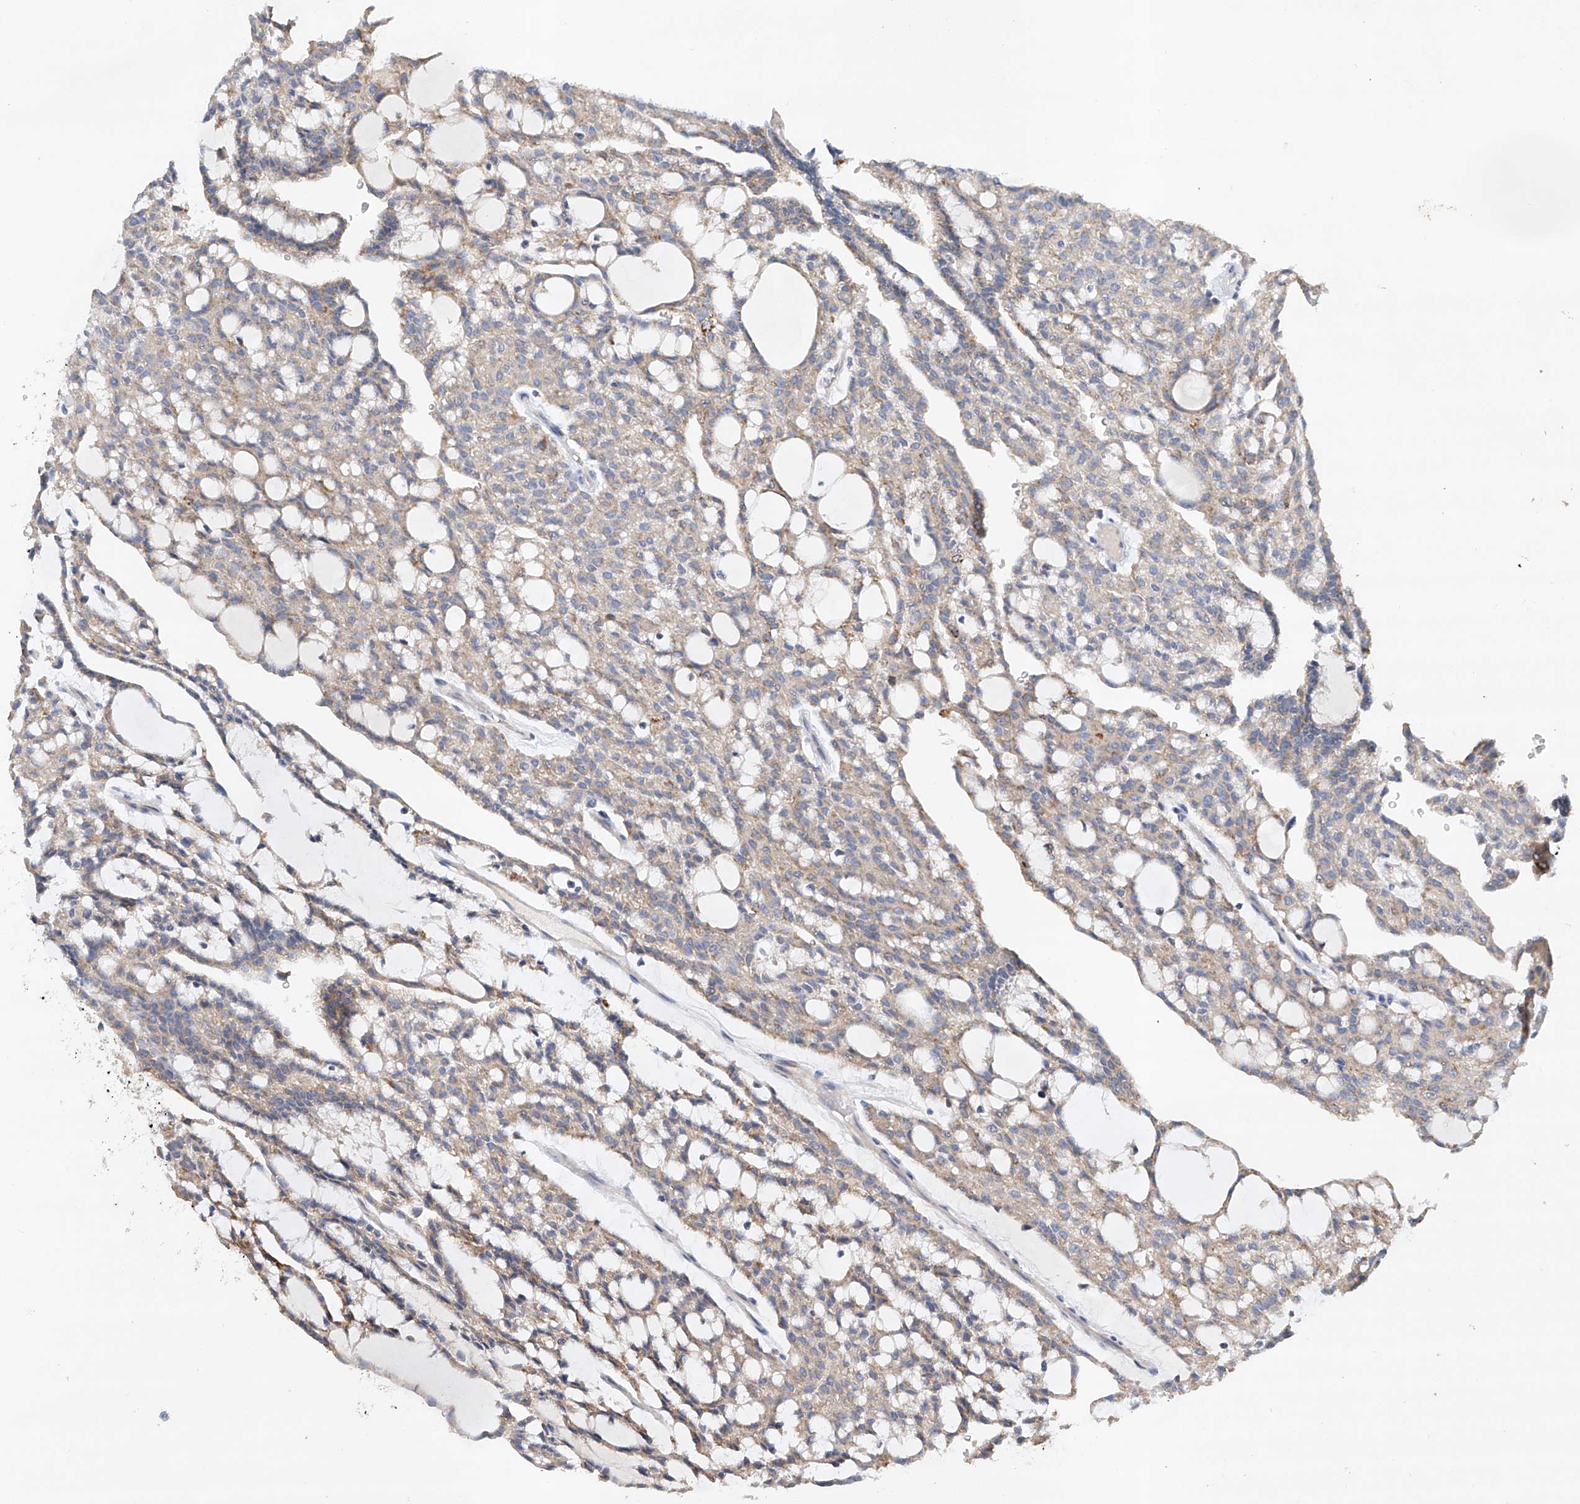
{"staining": {"intensity": "weak", "quantity": ">75%", "location": "cytoplasmic/membranous"}, "tissue": "renal cancer", "cell_type": "Tumor cells", "image_type": "cancer", "snomed": [{"axis": "morphology", "description": "Adenocarcinoma, NOS"}, {"axis": "topography", "description": "Kidney"}], "caption": "Renal adenocarcinoma tissue displays weak cytoplasmic/membranous staining in about >75% of tumor cells", "gene": "GPC4", "patient": {"sex": "male", "age": 63}}